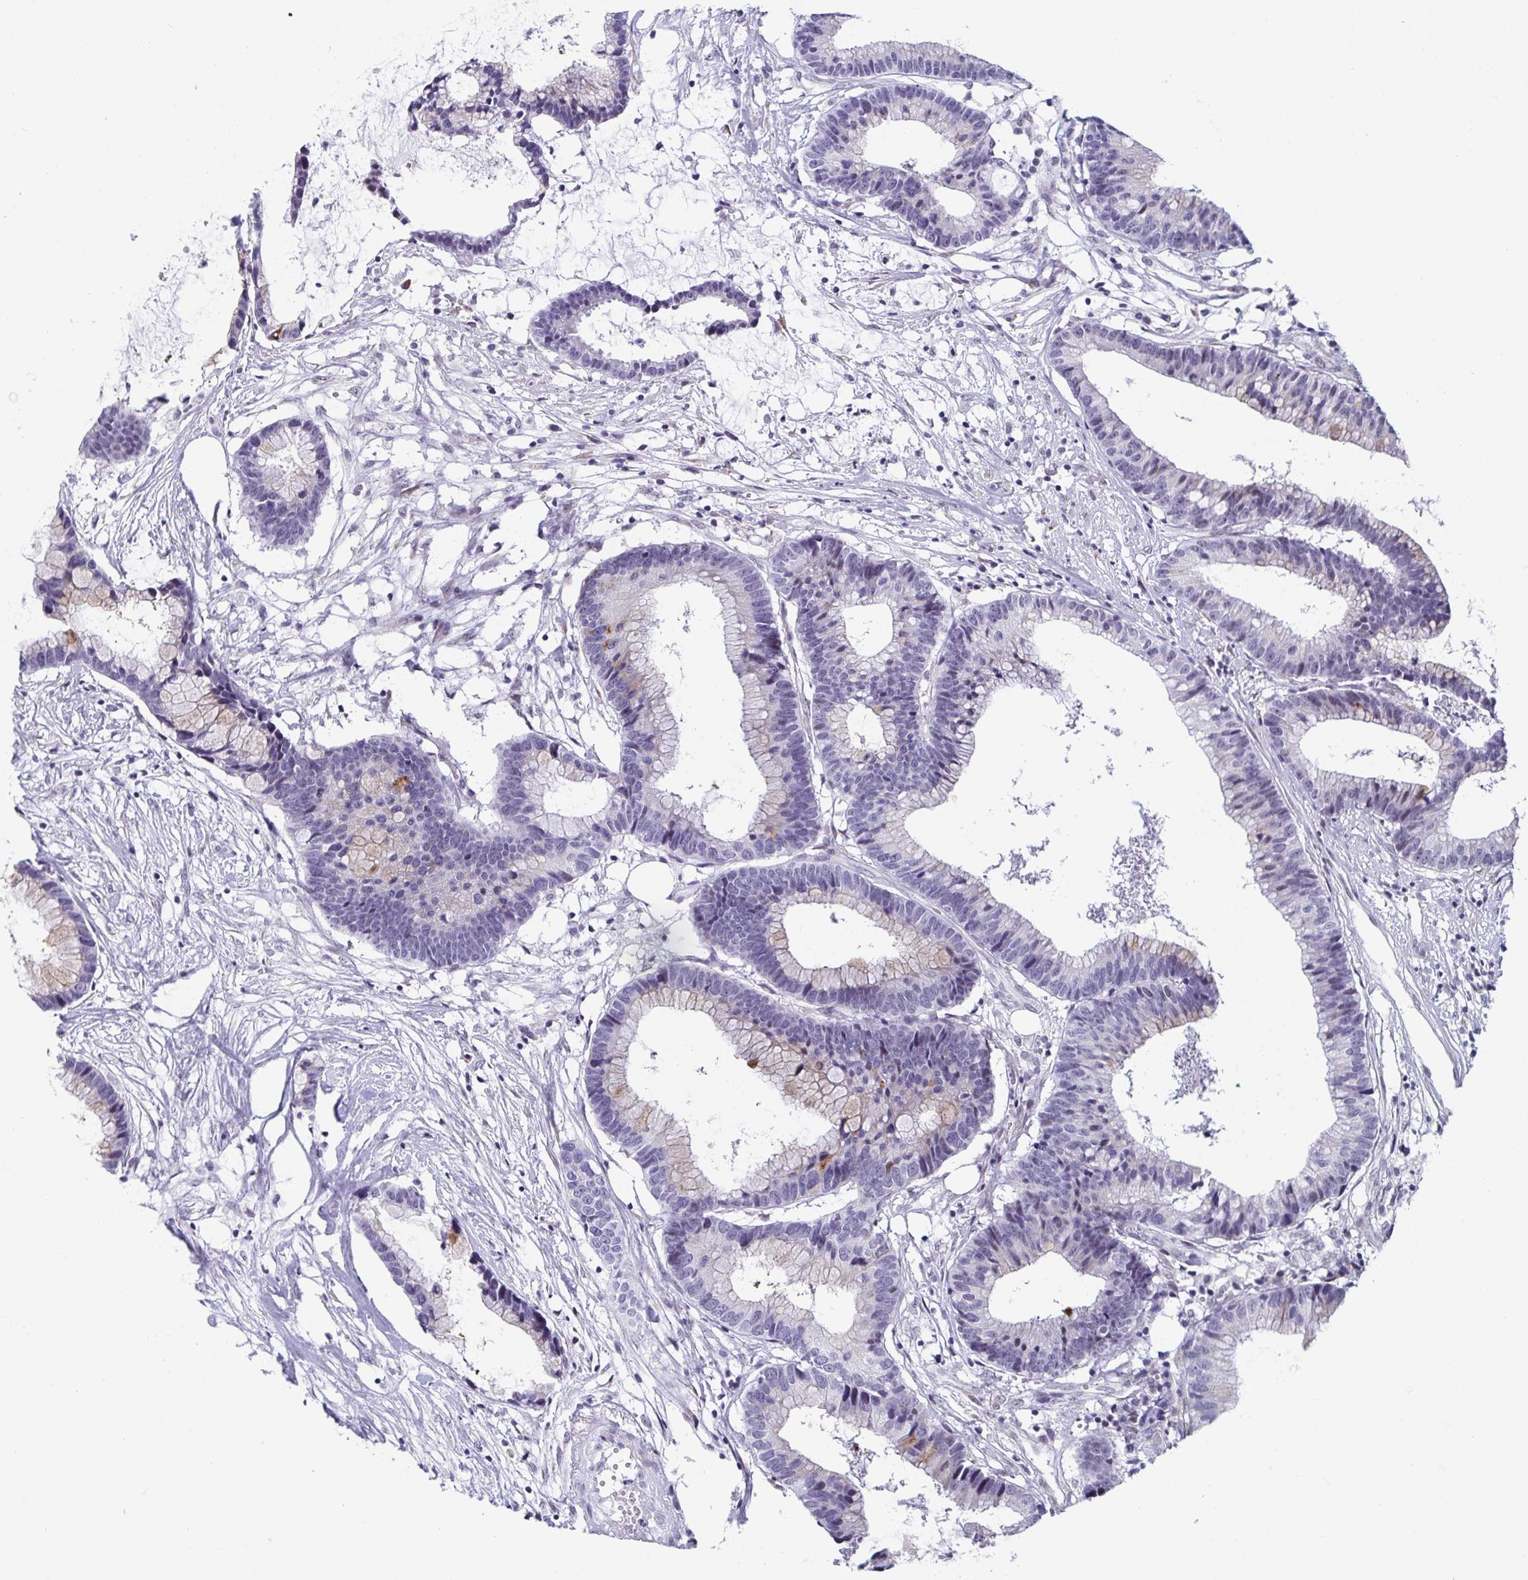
{"staining": {"intensity": "weak", "quantity": "<25%", "location": "cytoplasmic/membranous"}, "tissue": "colorectal cancer", "cell_type": "Tumor cells", "image_type": "cancer", "snomed": [{"axis": "morphology", "description": "Adenocarcinoma, NOS"}, {"axis": "topography", "description": "Colon"}], "caption": "Tumor cells show no significant staining in colorectal cancer.", "gene": "WDR72", "patient": {"sex": "female", "age": 78}}